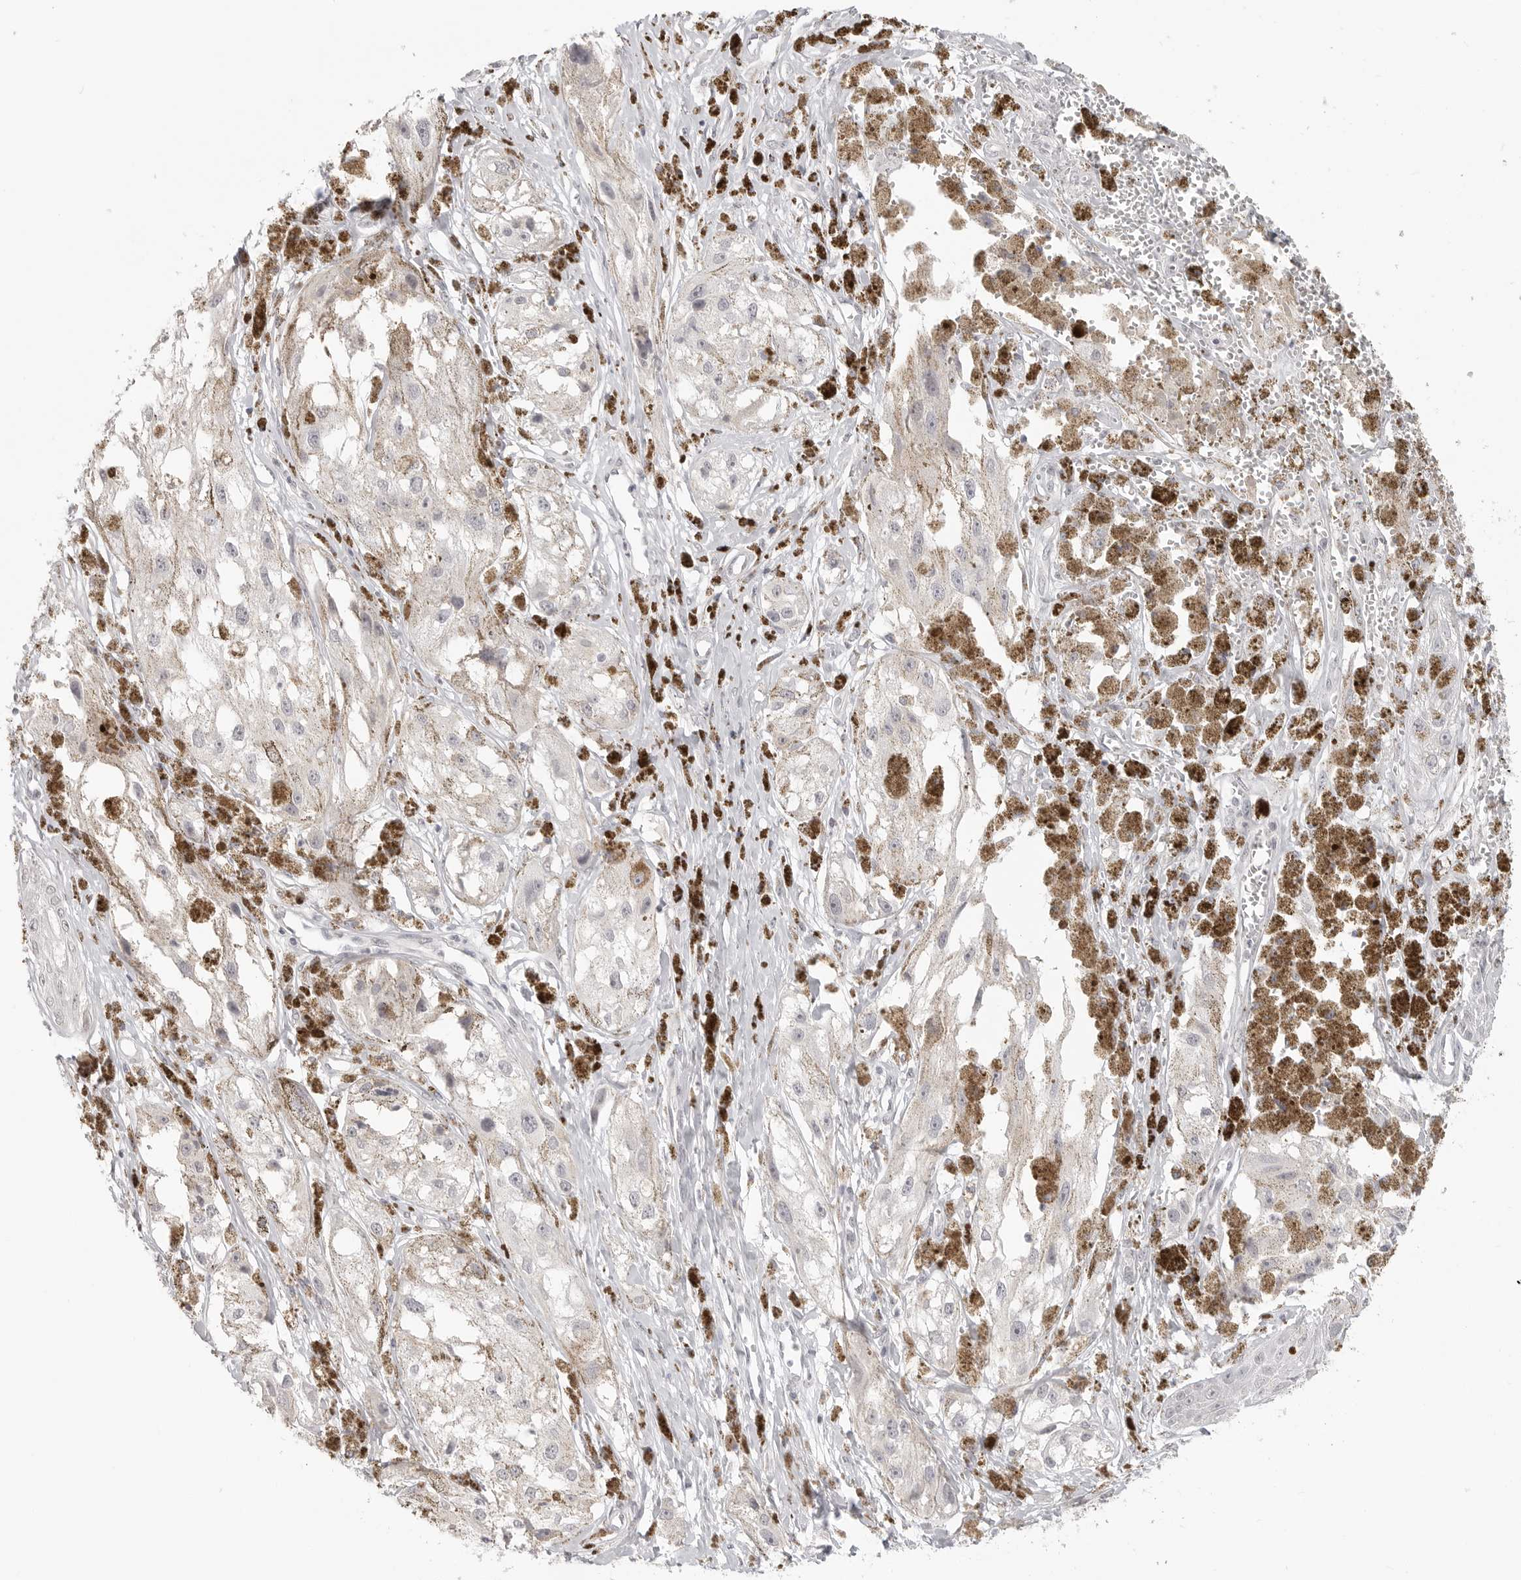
{"staining": {"intensity": "negative", "quantity": "none", "location": "none"}, "tissue": "melanoma", "cell_type": "Tumor cells", "image_type": "cancer", "snomed": [{"axis": "morphology", "description": "Malignant melanoma, NOS"}, {"axis": "topography", "description": "Skin"}], "caption": "A high-resolution image shows immunohistochemistry staining of melanoma, which displays no significant positivity in tumor cells.", "gene": "KLK11", "patient": {"sex": "male", "age": 88}}